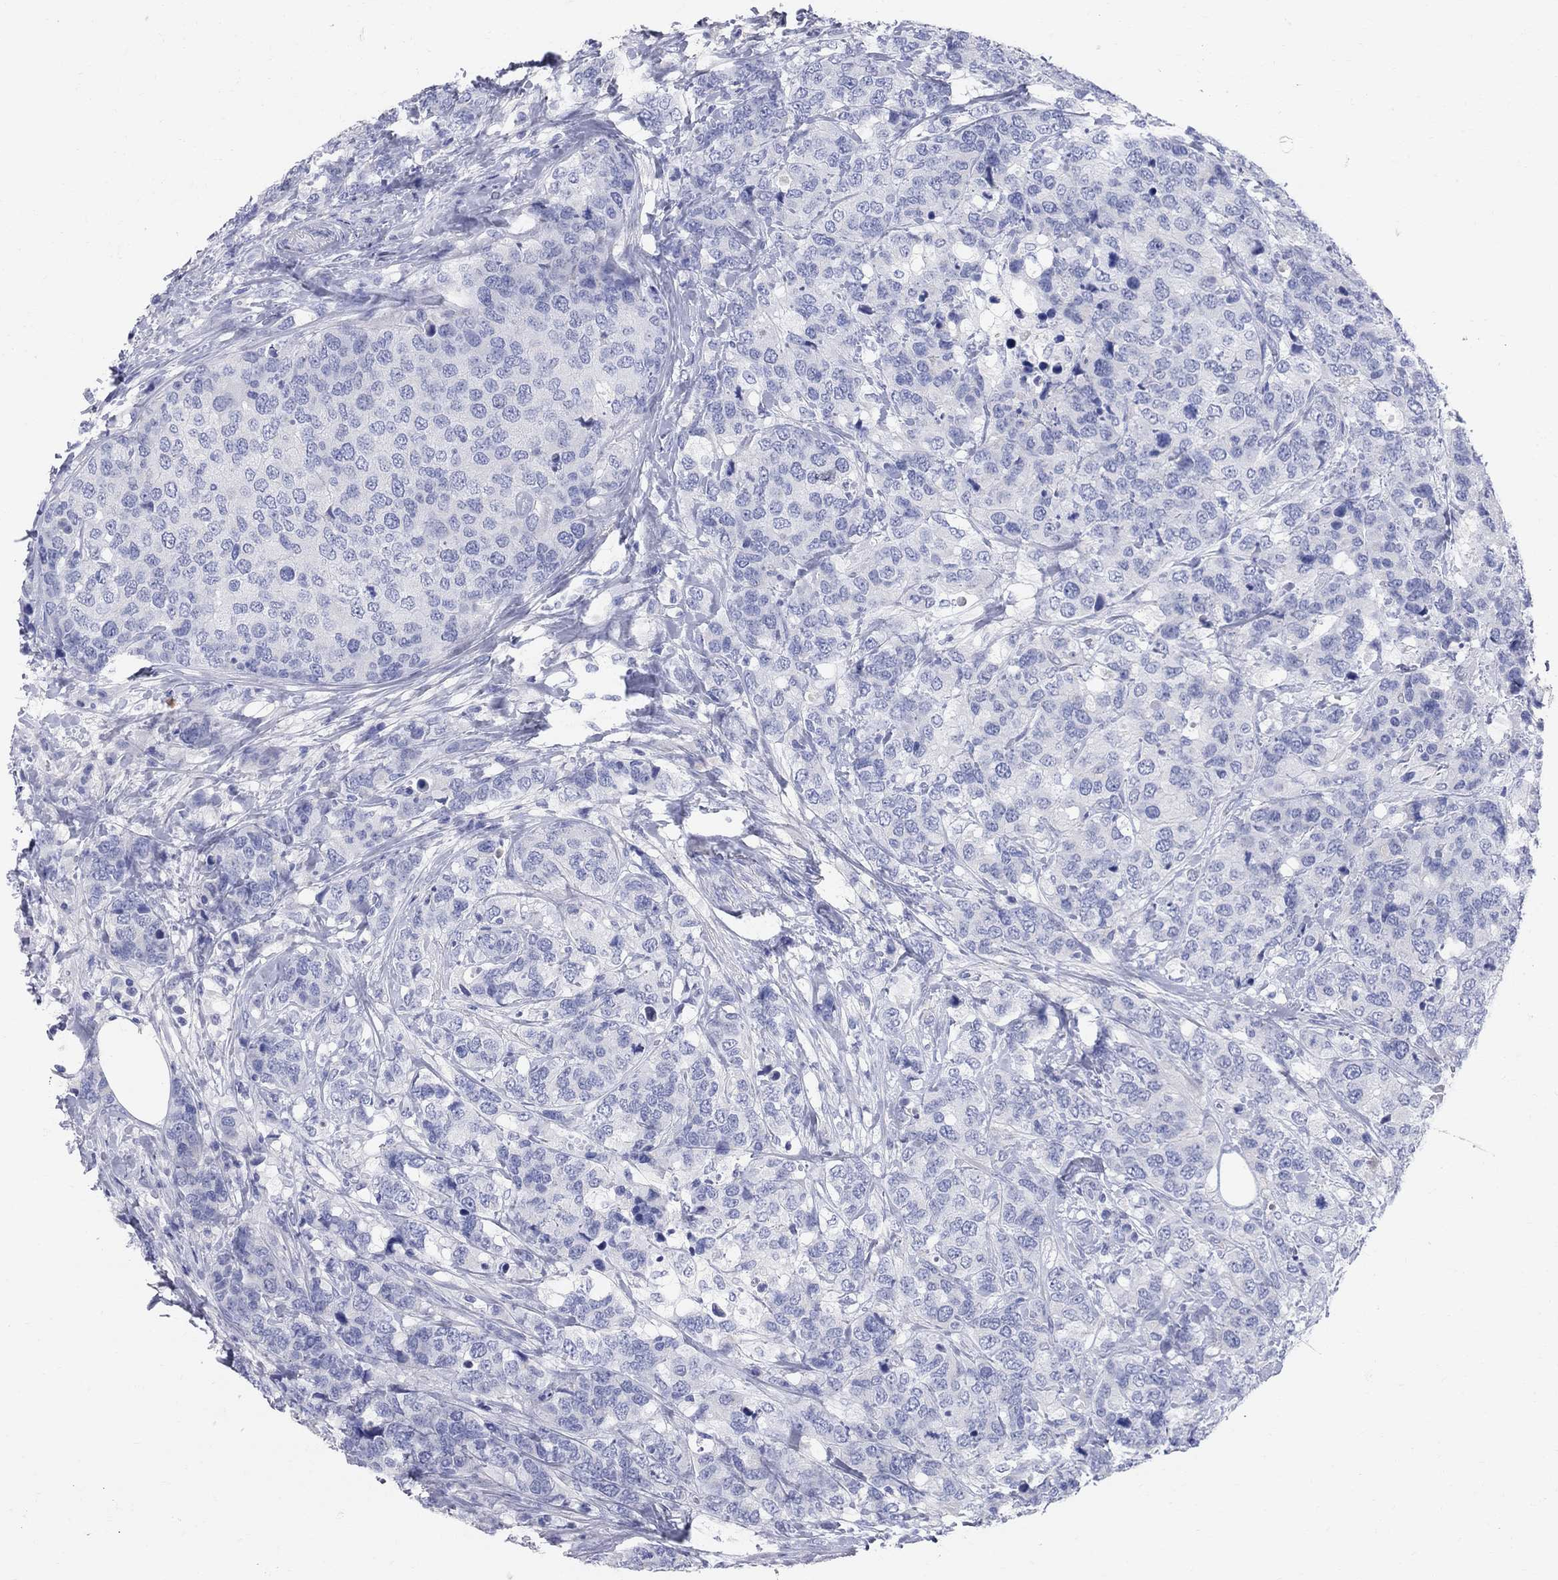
{"staining": {"intensity": "negative", "quantity": "none", "location": "none"}, "tissue": "breast cancer", "cell_type": "Tumor cells", "image_type": "cancer", "snomed": [{"axis": "morphology", "description": "Lobular carcinoma"}, {"axis": "topography", "description": "Breast"}], "caption": "Breast lobular carcinoma was stained to show a protein in brown. There is no significant positivity in tumor cells.", "gene": "AOX1", "patient": {"sex": "female", "age": 59}}